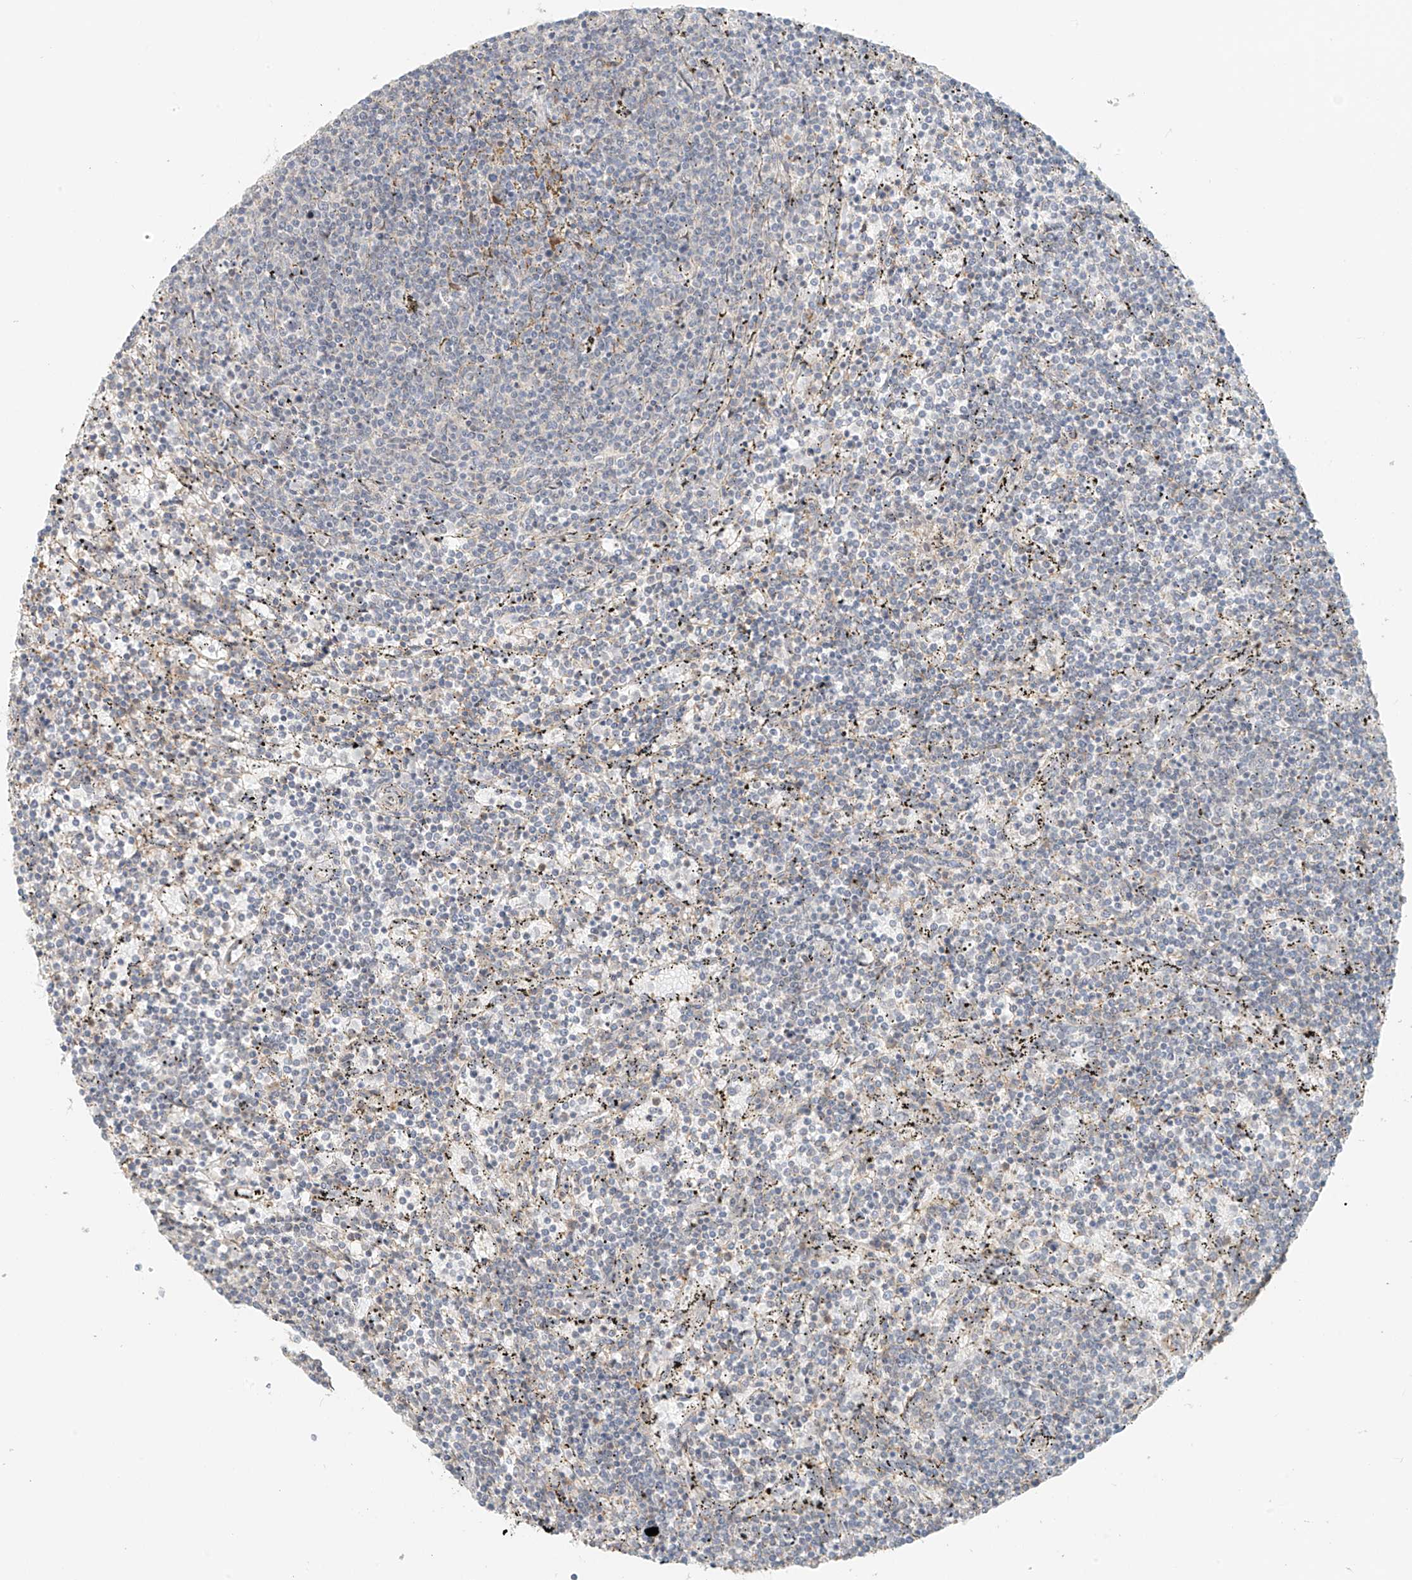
{"staining": {"intensity": "negative", "quantity": "none", "location": "none"}, "tissue": "lymphoma", "cell_type": "Tumor cells", "image_type": "cancer", "snomed": [{"axis": "morphology", "description": "Malignant lymphoma, non-Hodgkin's type, Low grade"}, {"axis": "topography", "description": "Spleen"}], "caption": "Tumor cells show no significant protein positivity in lymphoma.", "gene": "ABCD1", "patient": {"sex": "female", "age": 50}}